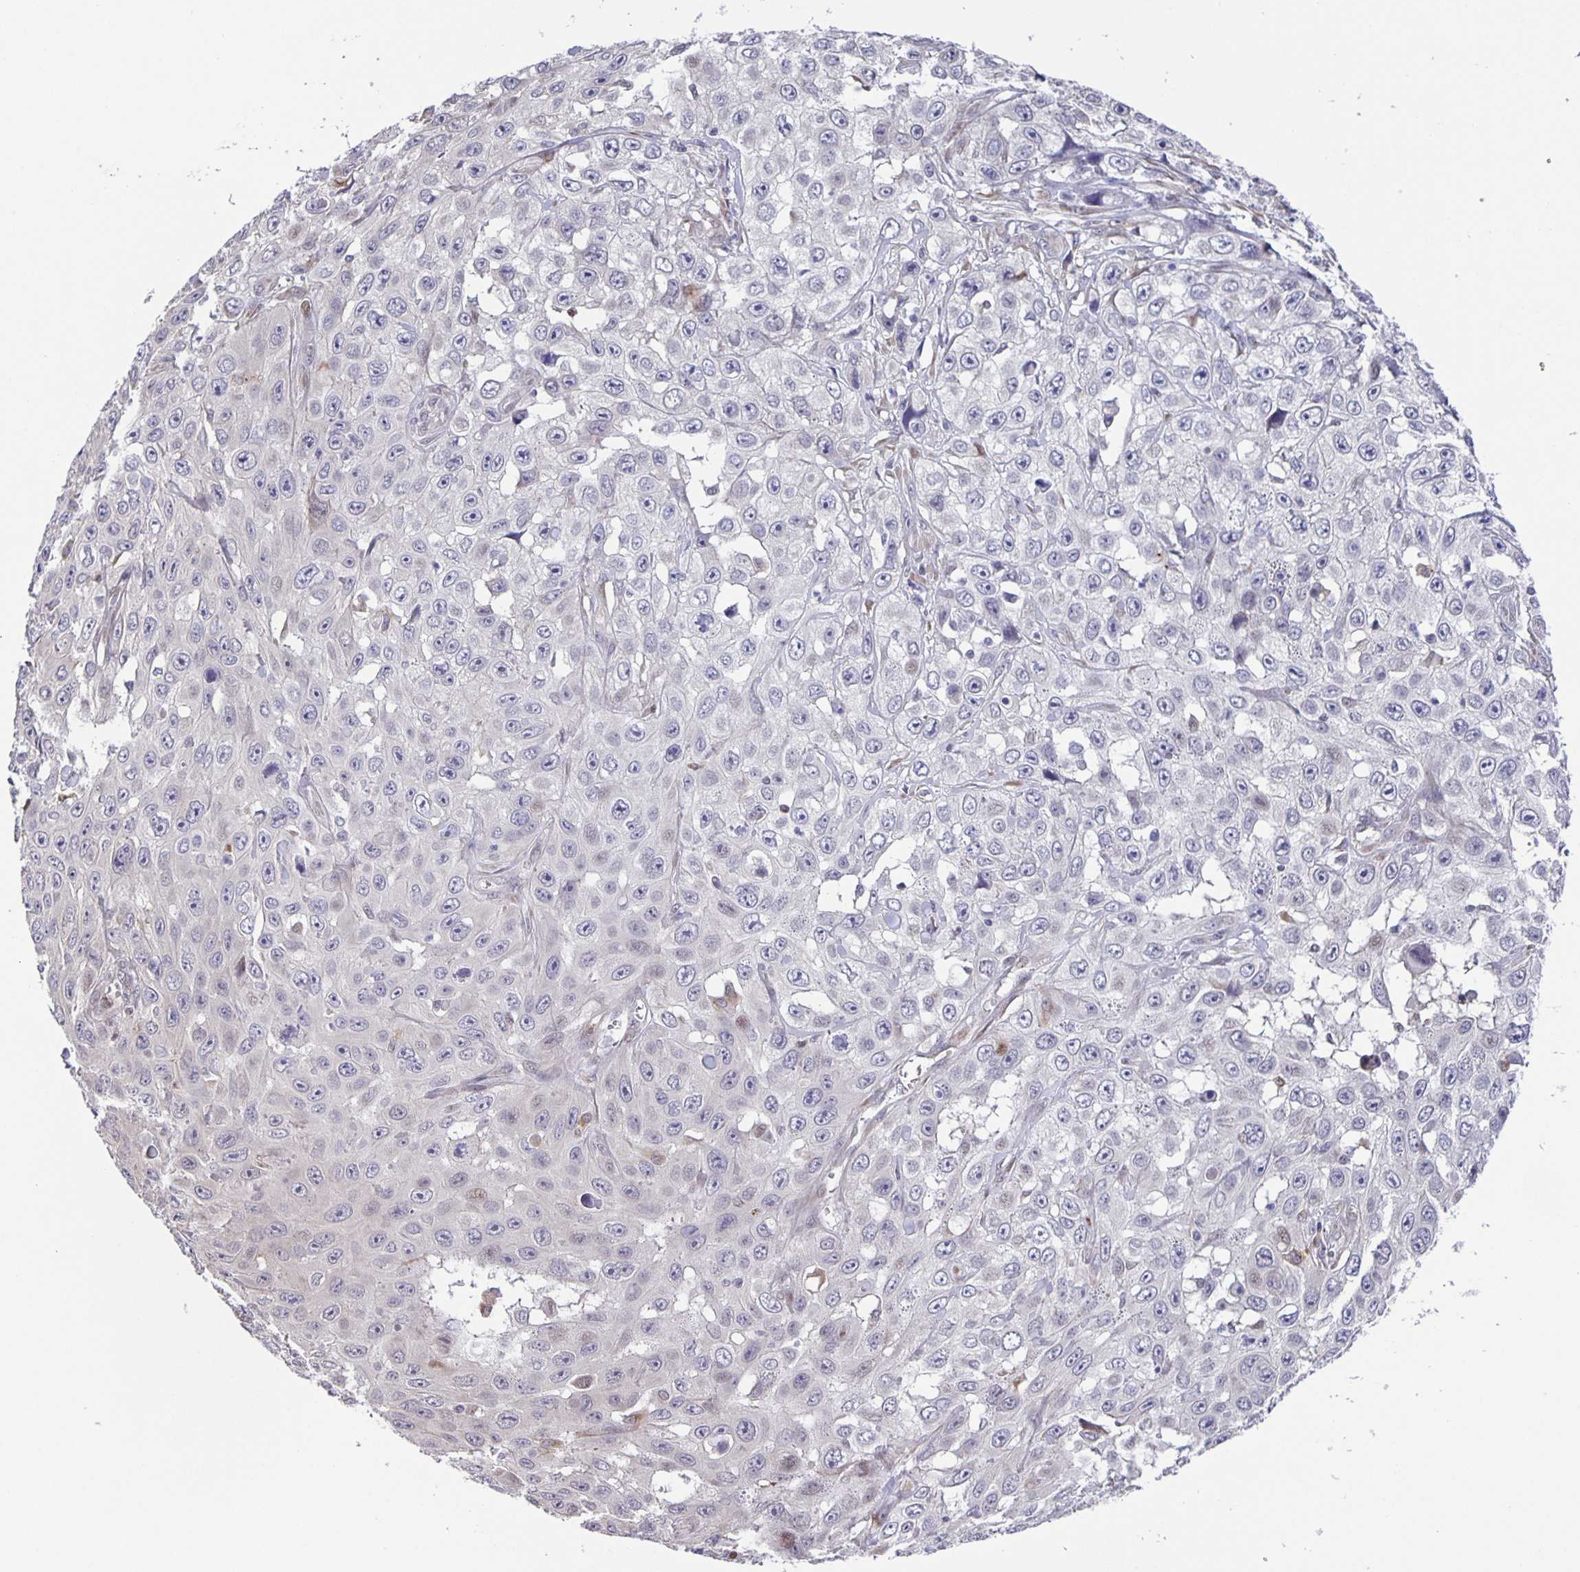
{"staining": {"intensity": "negative", "quantity": "none", "location": "none"}, "tissue": "skin cancer", "cell_type": "Tumor cells", "image_type": "cancer", "snomed": [{"axis": "morphology", "description": "Squamous cell carcinoma, NOS"}, {"axis": "topography", "description": "Skin"}], "caption": "This is a histopathology image of IHC staining of squamous cell carcinoma (skin), which shows no positivity in tumor cells.", "gene": "MAPK12", "patient": {"sex": "male", "age": 82}}